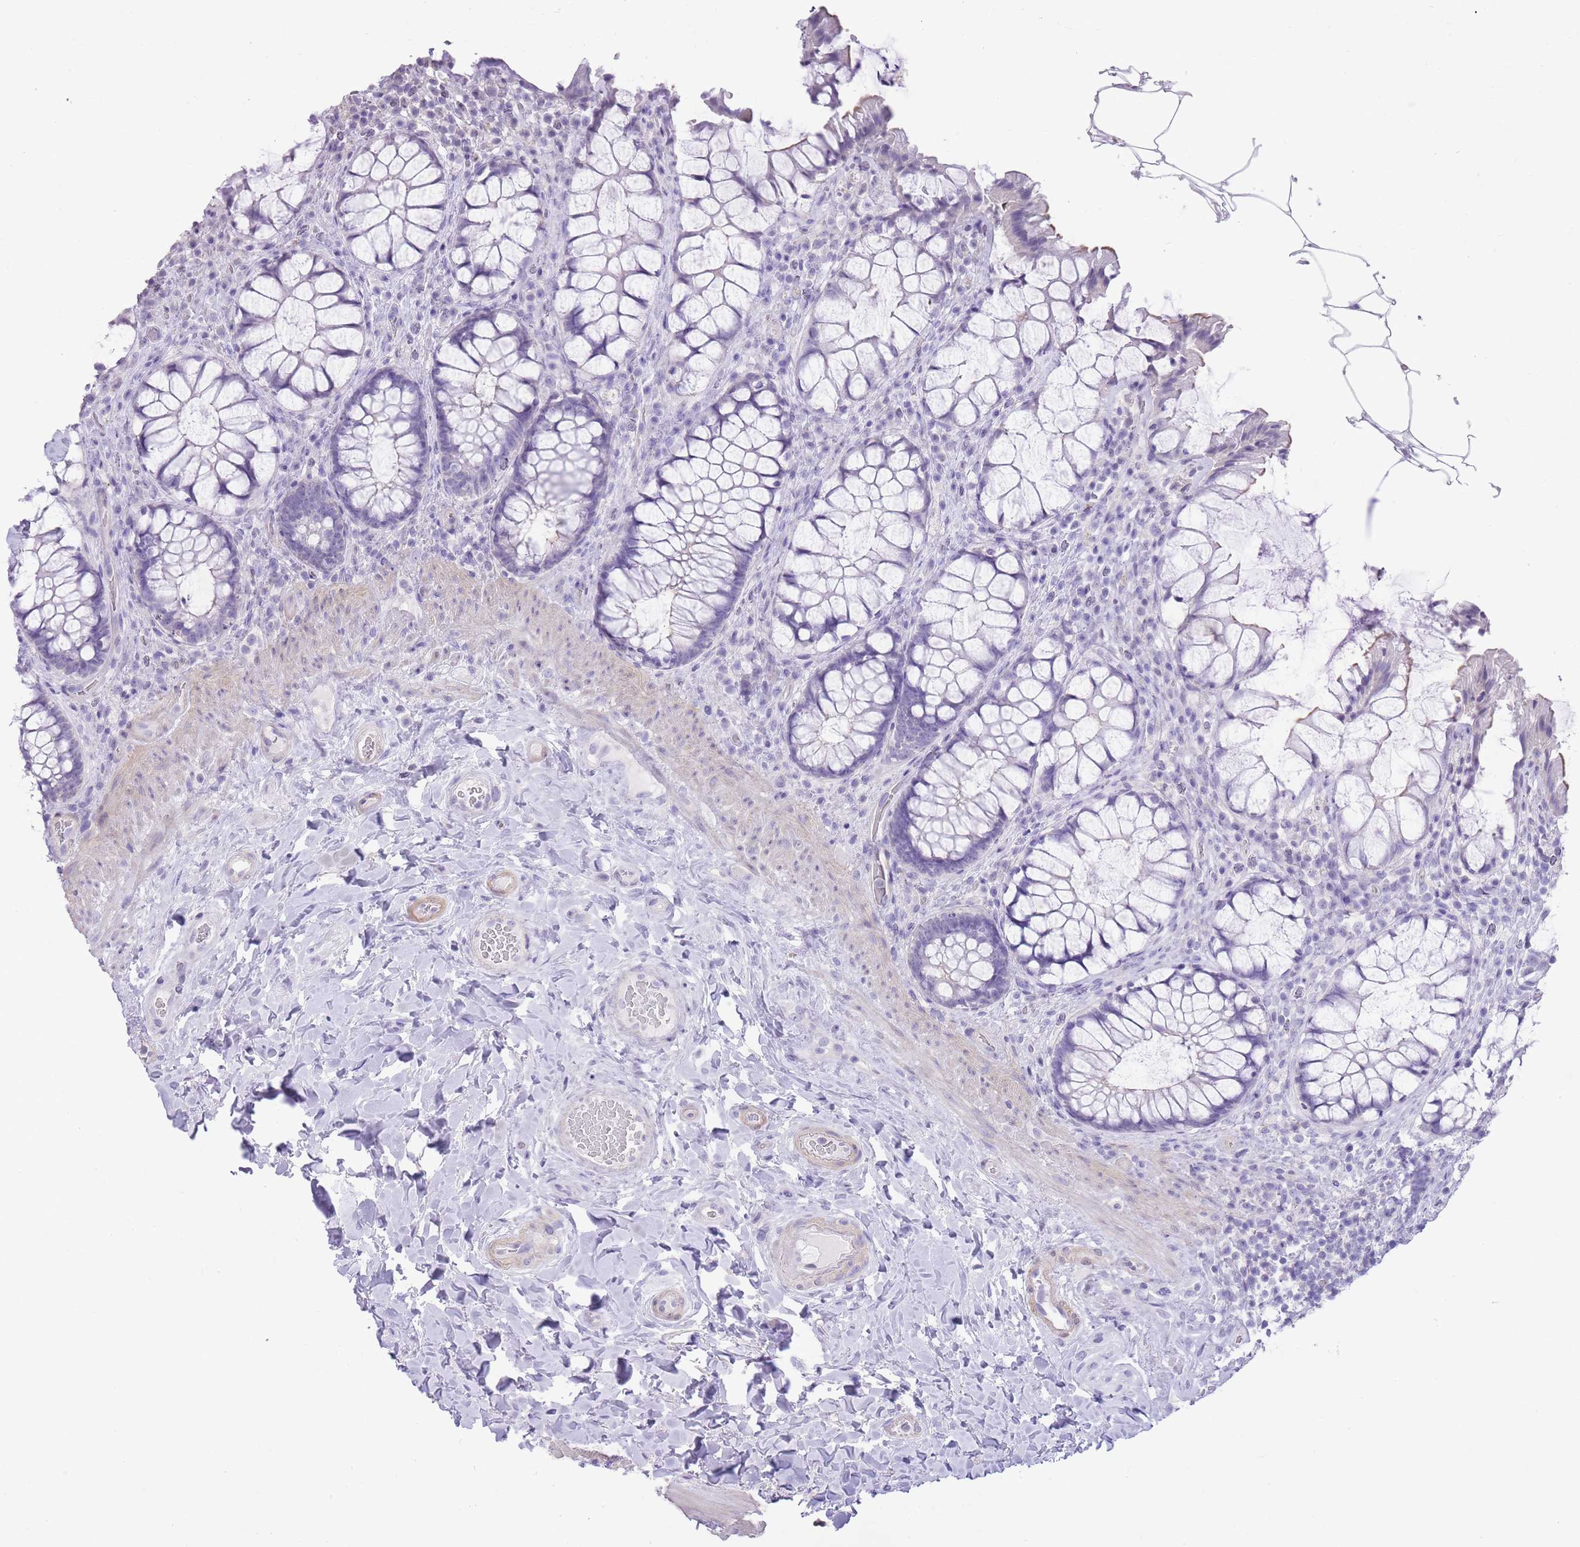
{"staining": {"intensity": "negative", "quantity": "none", "location": "none"}, "tissue": "rectum", "cell_type": "Glandular cells", "image_type": "normal", "snomed": [{"axis": "morphology", "description": "Normal tissue, NOS"}, {"axis": "topography", "description": "Rectum"}], "caption": "A micrograph of rectum stained for a protein shows no brown staining in glandular cells. (Immunohistochemistry (ihc), brightfield microscopy, high magnification).", "gene": "OR11H12", "patient": {"sex": "female", "age": 58}}